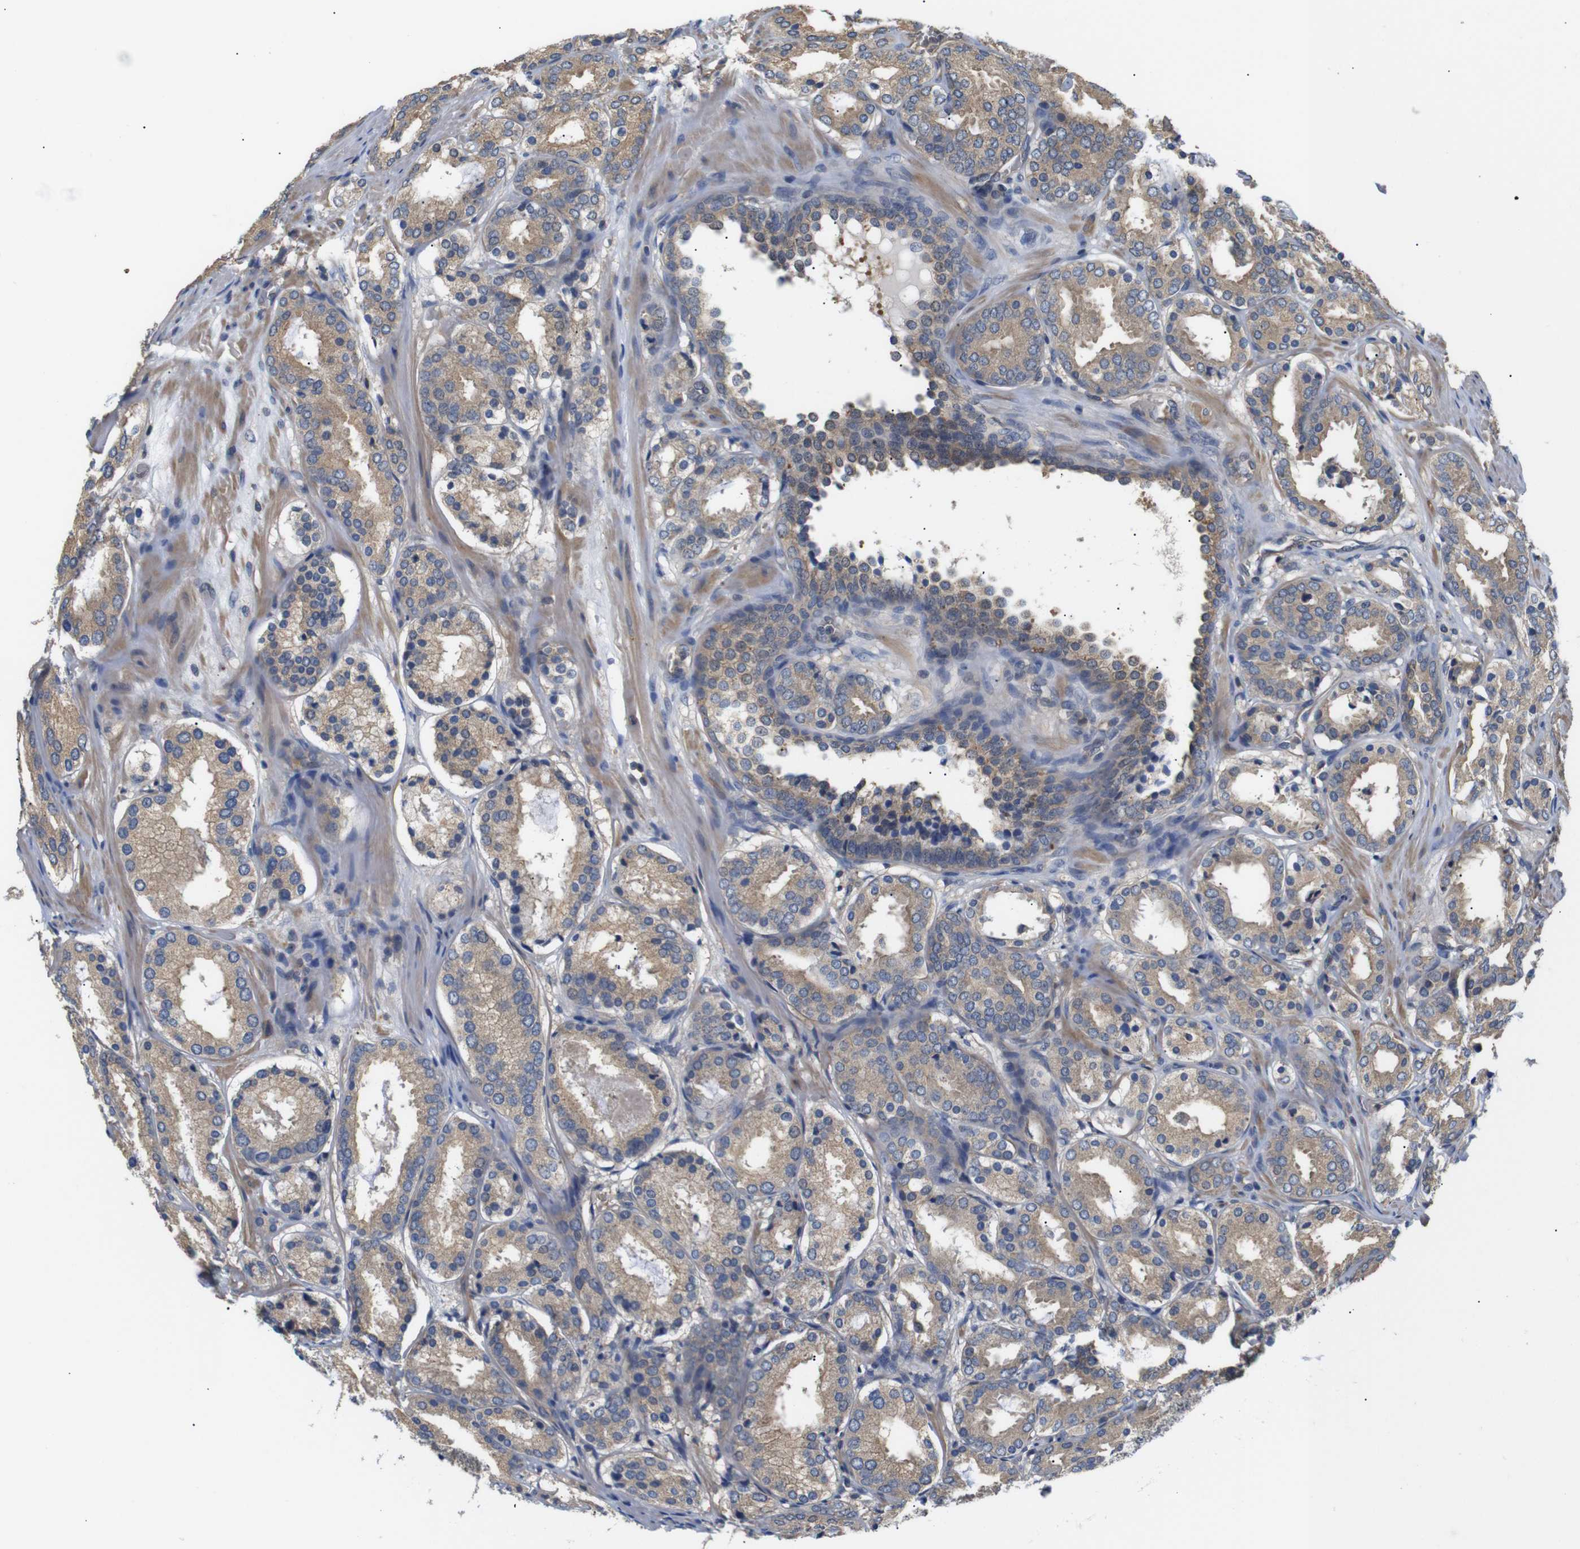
{"staining": {"intensity": "moderate", "quantity": ">75%", "location": "cytoplasmic/membranous"}, "tissue": "prostate cancer", "cell_type": "Tumor cells", "image_type": "cancer", "snomed": [{"axis": "morphology", "description": "Adenocarcinoma, Low grade"}, {"axis": "topography", "description": "Prostate"}], "caption": "A brown stain shows moderate cytoplasmic/membranous positivity of a protein in prostate cancer tumor cells.", "gene": "DDR1", "patient": {"sex": "male", "age": 69}}